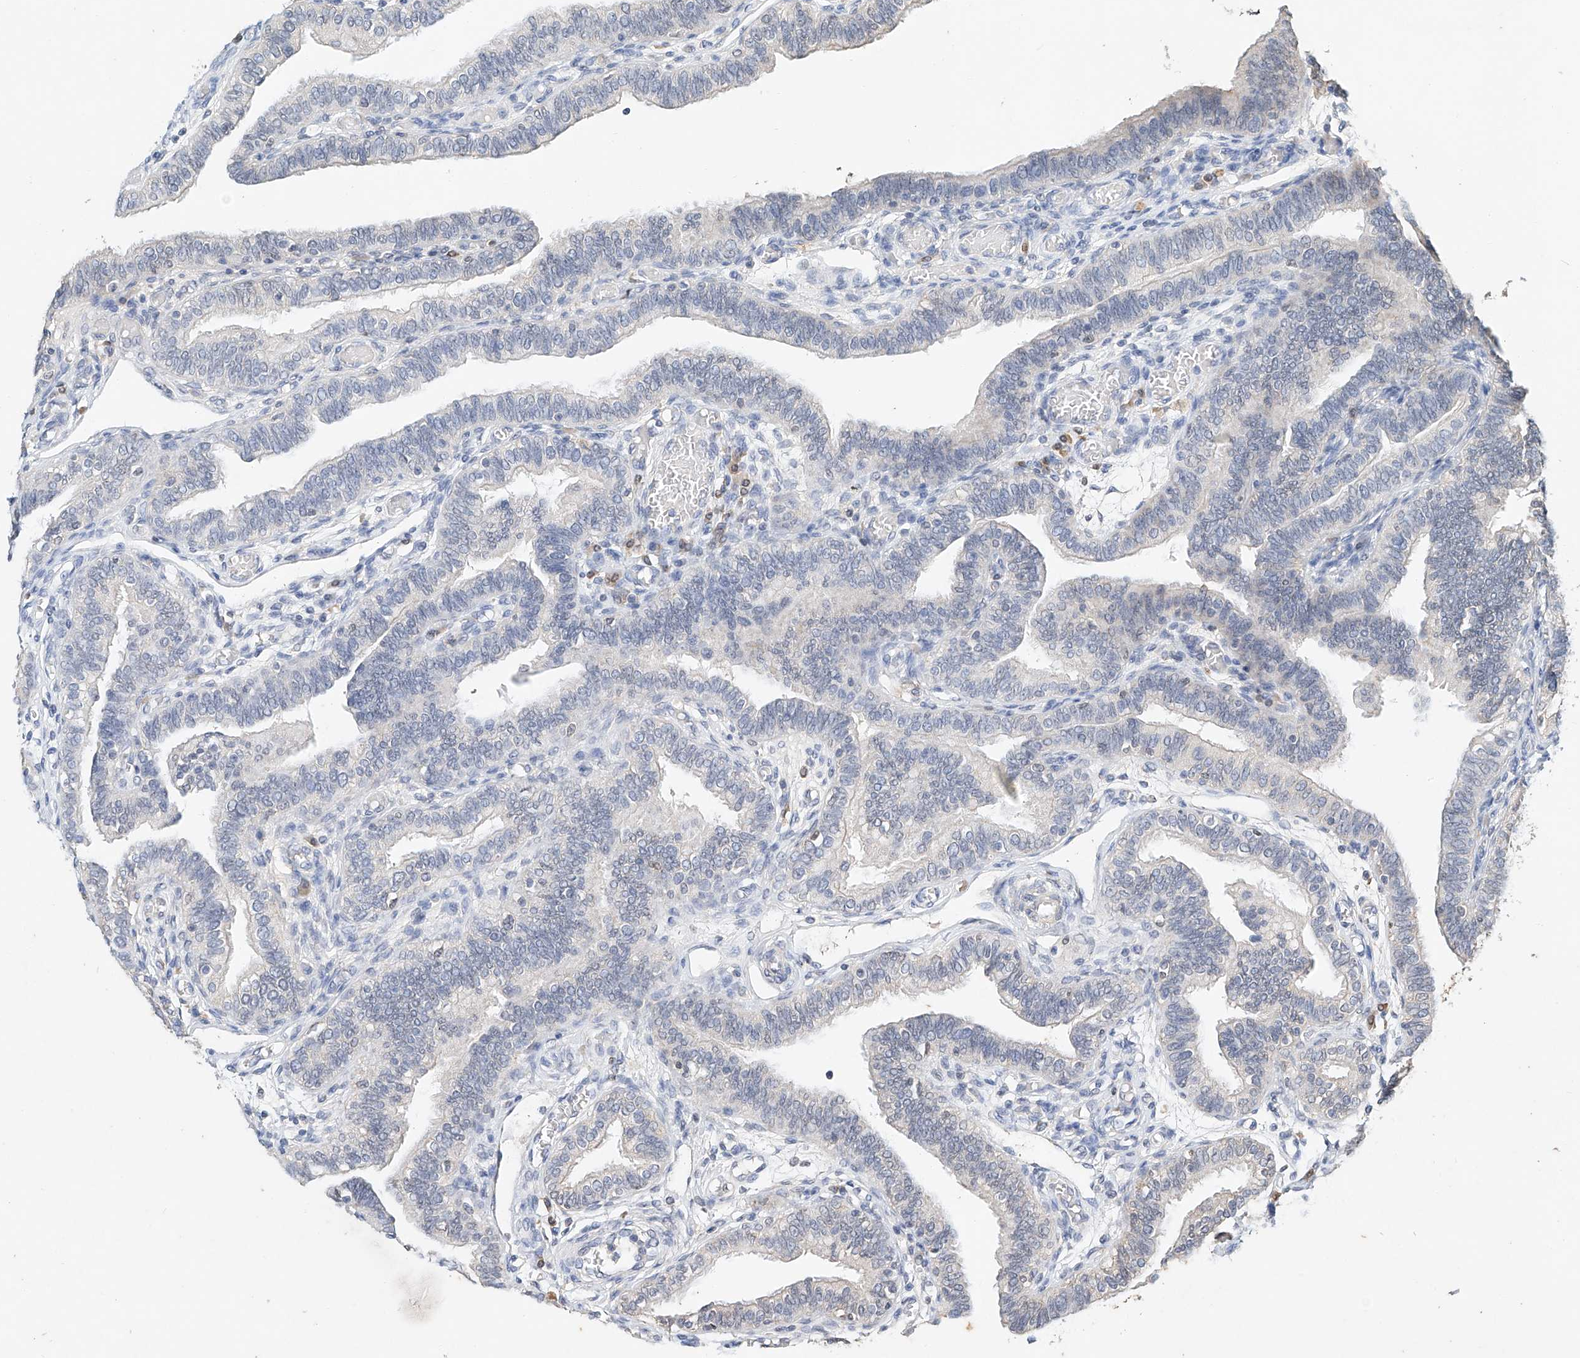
{"staining": {"intensity": "weak", "quantity": "25%-75%", "location": "cytoplasmic/membranous"}, "tissue": "fallopian tube", "cell_type": "Glandular cells", "image_type": "normal", "snomed": [{"axis": "morphology", "description": "Normal tissue, NOS"}, {"axis": "topography", "description": "Fallopian tube"}], "caption": "Human fallopian tube stained for a protein (brown) demonstrates weak cytoplasmic/membranous positive staining in about 25%-75% of glandular cells.", "gene": "CTDP1", "patient": {"sex": "female", "age": 39}}